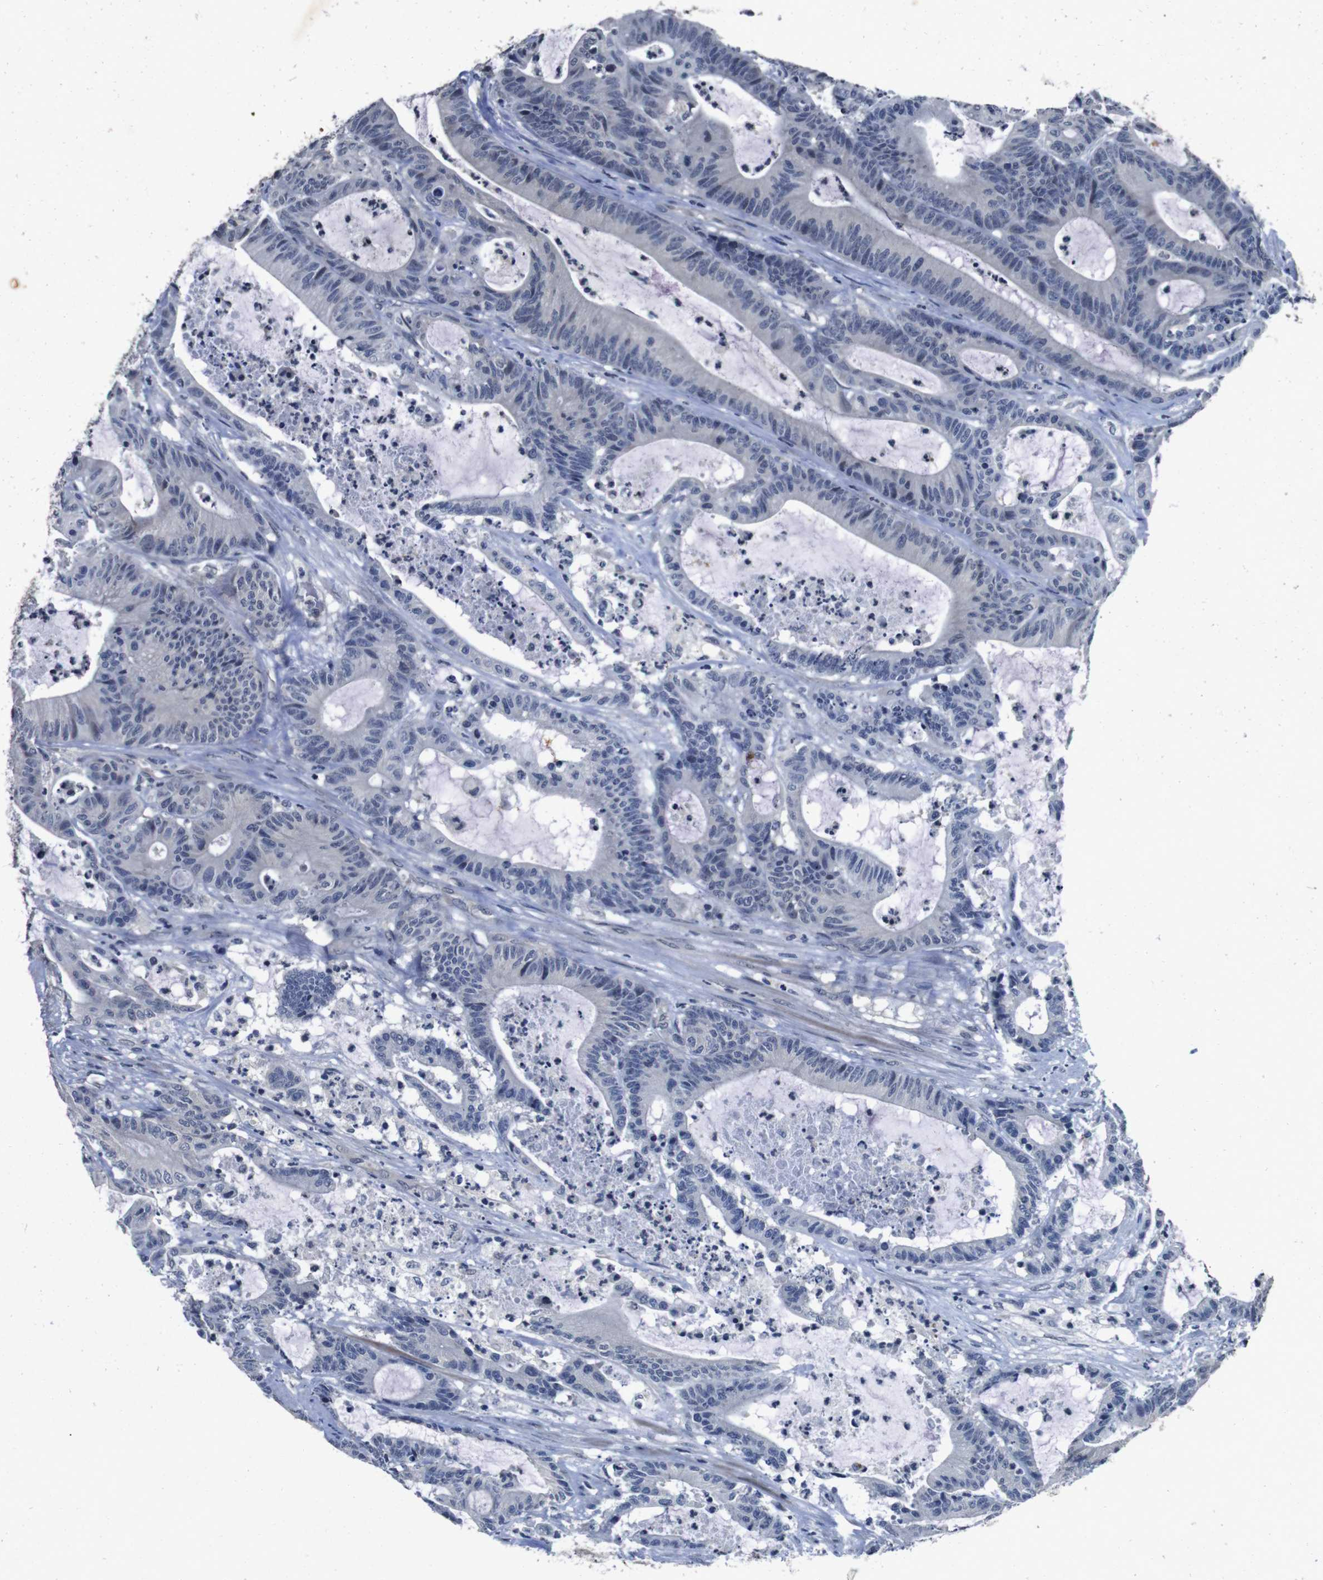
{"staining": {"intensity": "negative", "quantity": "none", "location": "none"}, "tissue": "colorectal cancer", "cell_type": "Tumor cells", "image_type": "cancer", "snomed": [{"axis": "morphology", "description": "Adenocarcinoma, NOS"}, {"axis": "topography", "description": "Colon"}], "caption": "High power microscopy histopathology image of an immunohistochemistry image of colorectal cancer, revealing no significant expression in tumor cells.", "gene": "AKT3", "patient": {"sex": "female", "age": 84}}